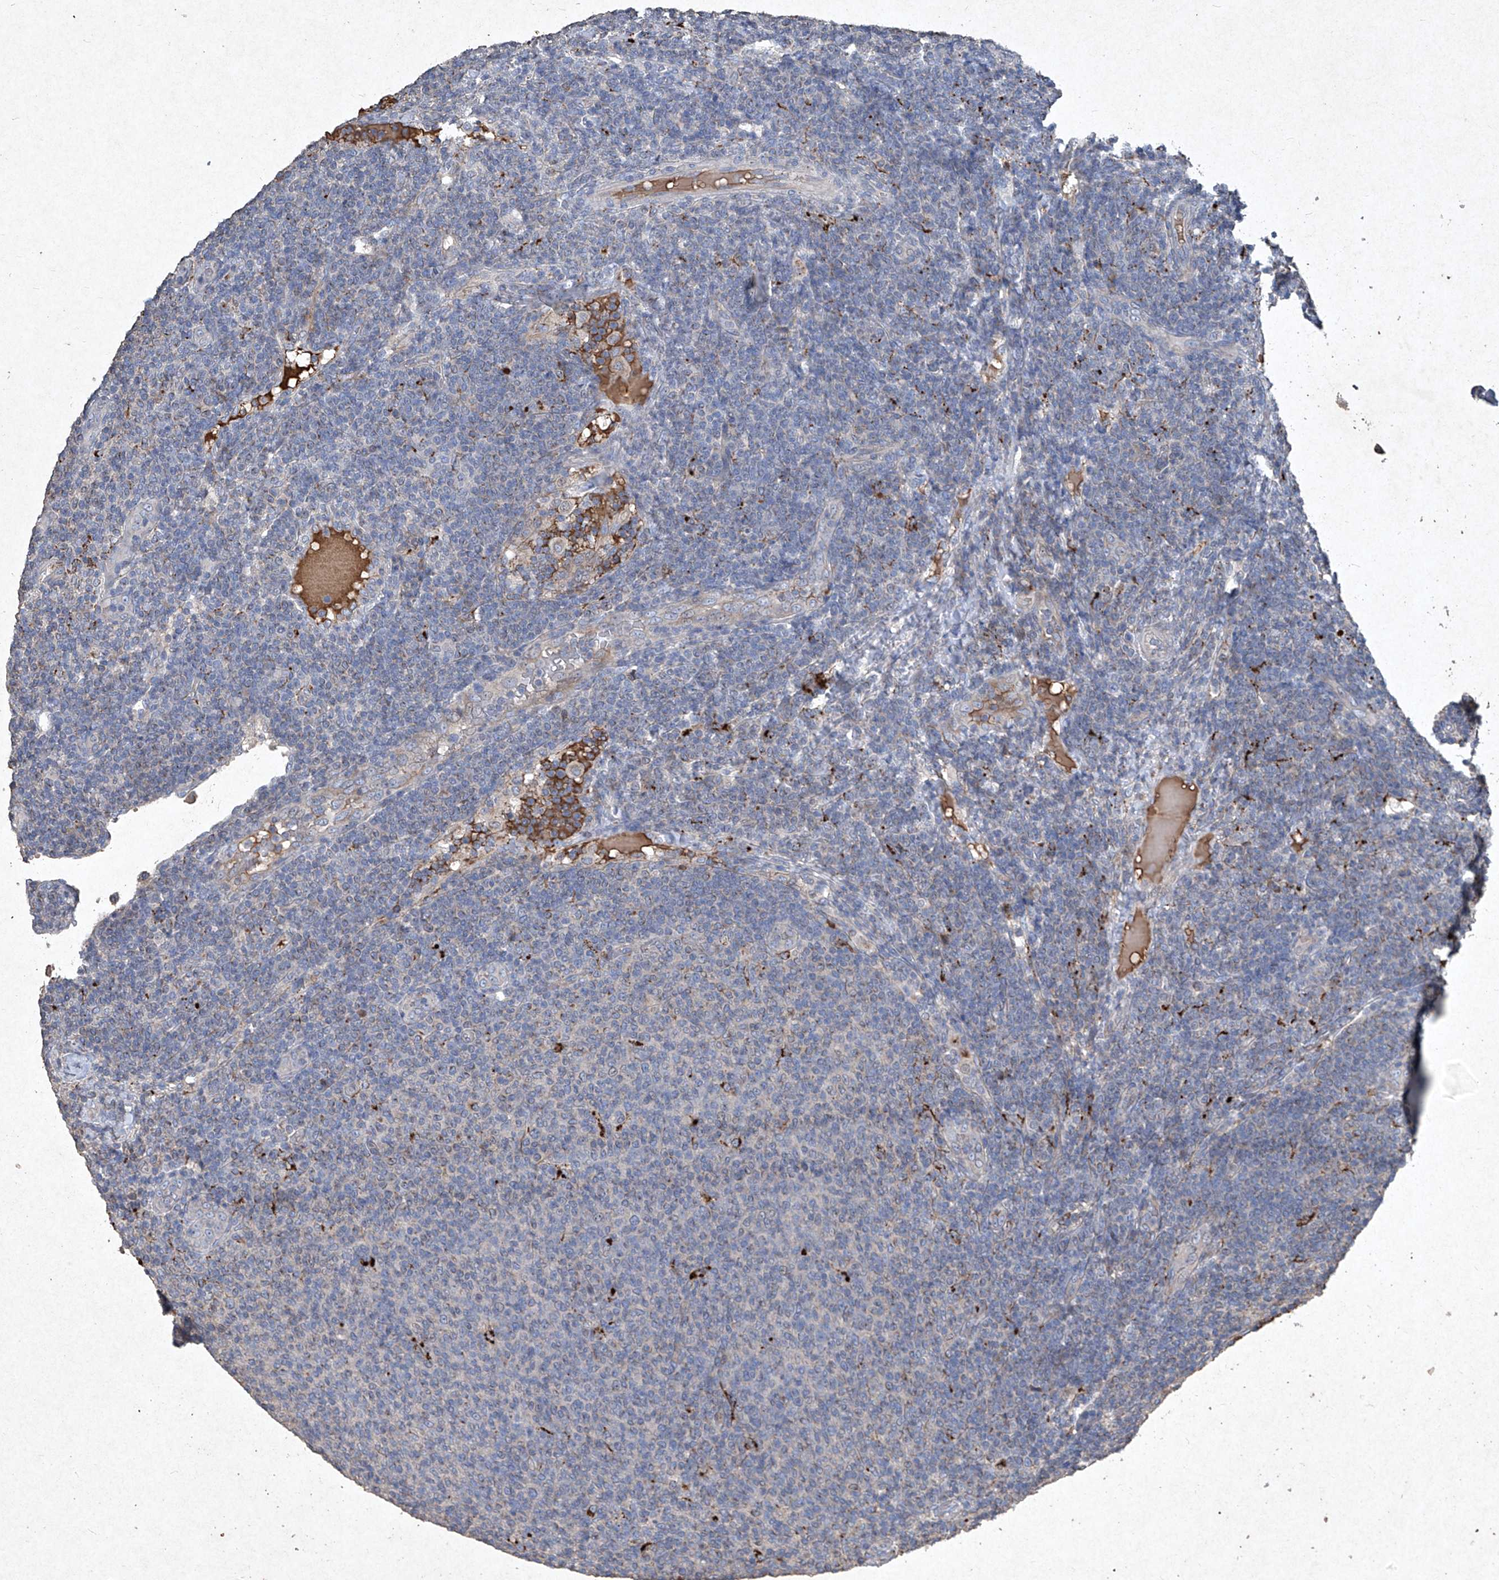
{"staining": {"intensity": "strong", "quantity": "<25%", "location": "cytoplasmic/membranous"}, "tissue": "lymphoma", "cell_type": "Tumor cells", "image_type": "cancer", "snomed": [{"axis": "morphology", "description": "Malignant lymphoma, non-Hodgkin's type, Low grade"}, {"axis": "topography", "description": "Lymph node"}], "caption": "IHC of human malignant lymphoma, non-Hodgkin's type (low-grade) displays medium levels of strong cytoplasmic/membranous expression in approximately <25% of tumor cells.", "gene": "MED16", "patient": {"sex": "male", "age": 66}}